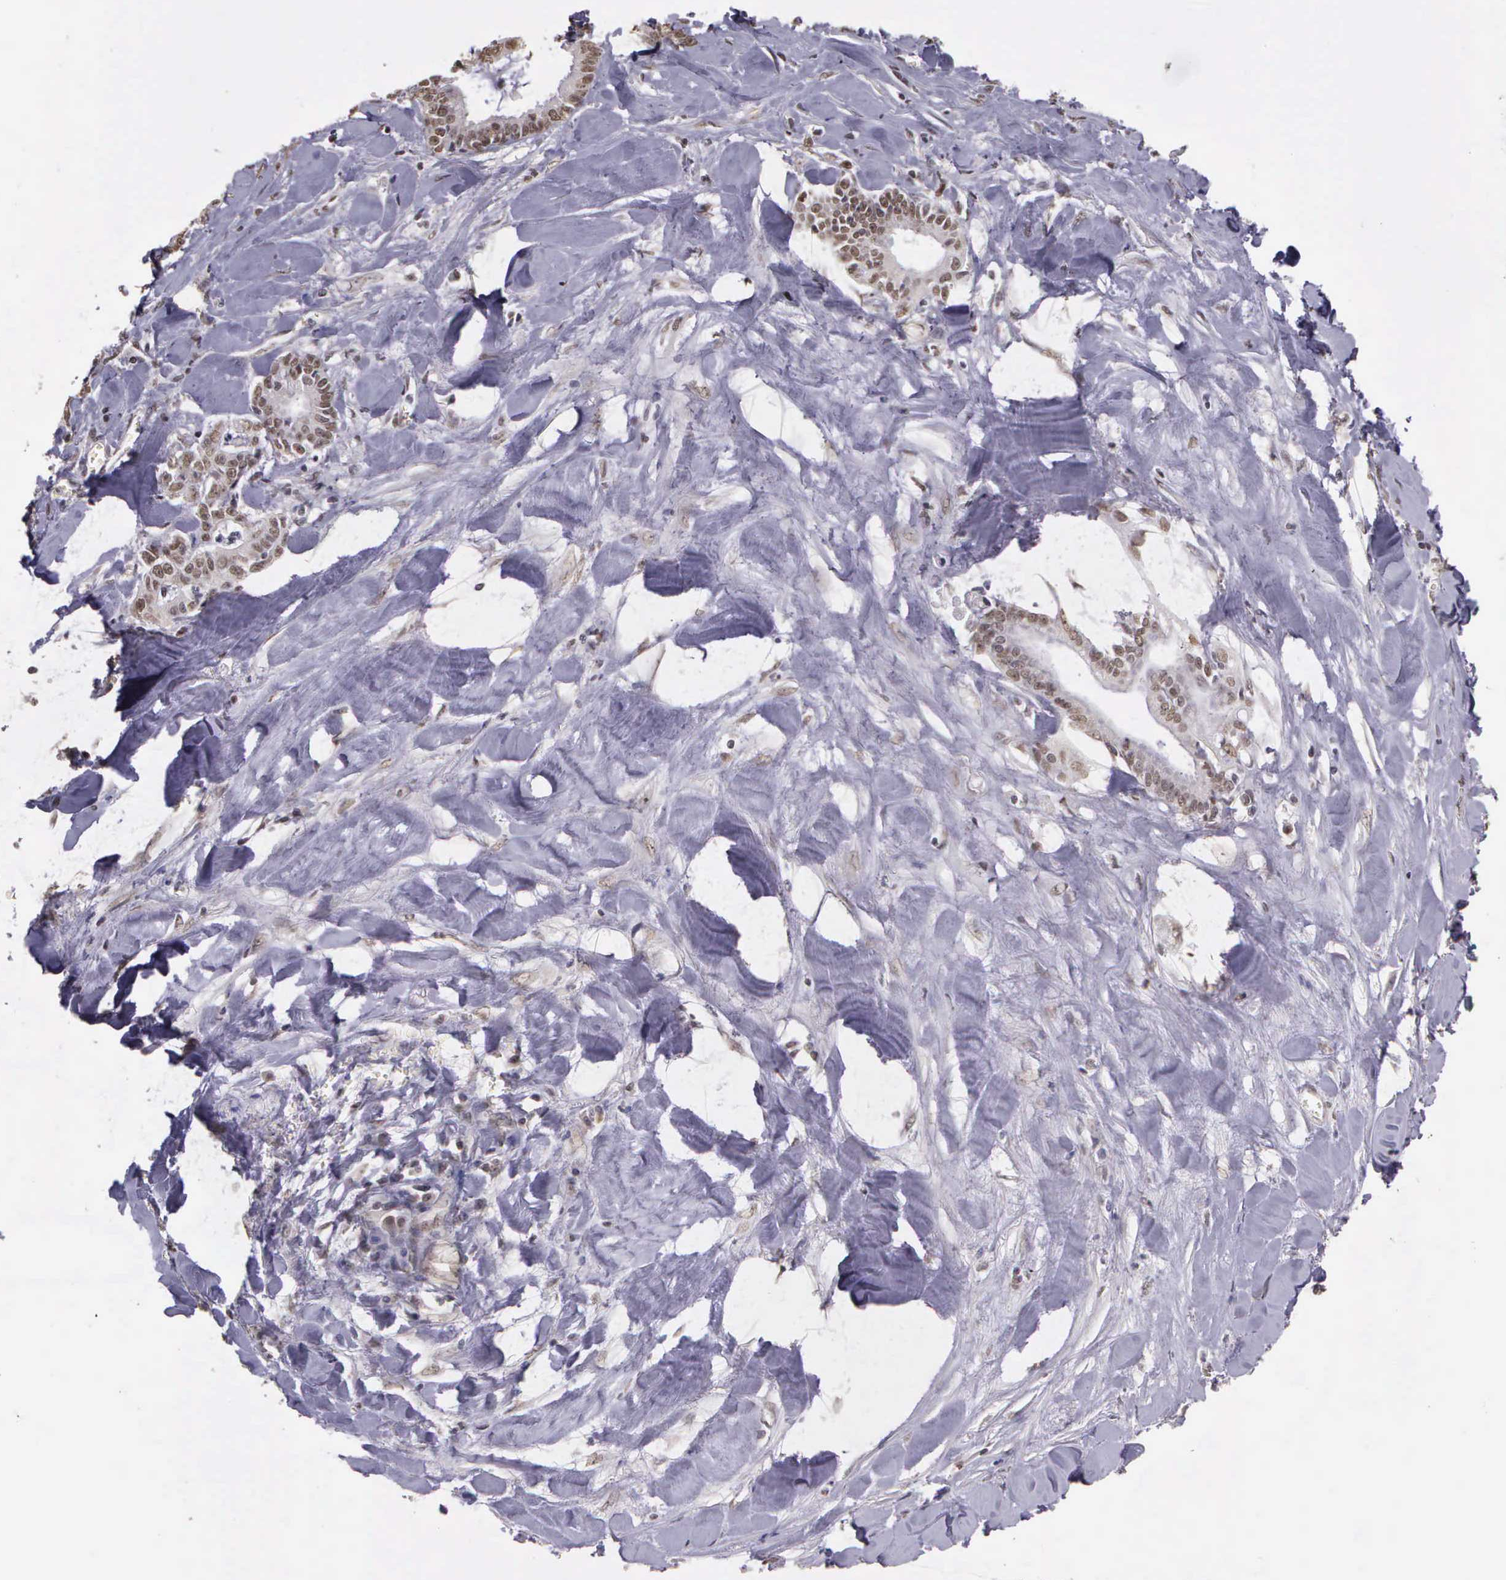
{"staining": {"intensity": "weak", "quantity": ">75%", "location": "nuclear"}, "tissue": "liver cancer", "cell_type": "Tumor cells", "image_type": "cancer", "snomed": [{"axis": "morphology", "description": "Cholangiocarcinoma"}, {"axis": "topography", "description": "Liver"}], "caption": "Liver cholangiocarcinoma was stained to show a protein in brown. There is low levels of weak nuclear positivity in approximately >75% of tumor cells.", "gene": "ARMCX5", "patient": {"sex": "male", "age": 57}}